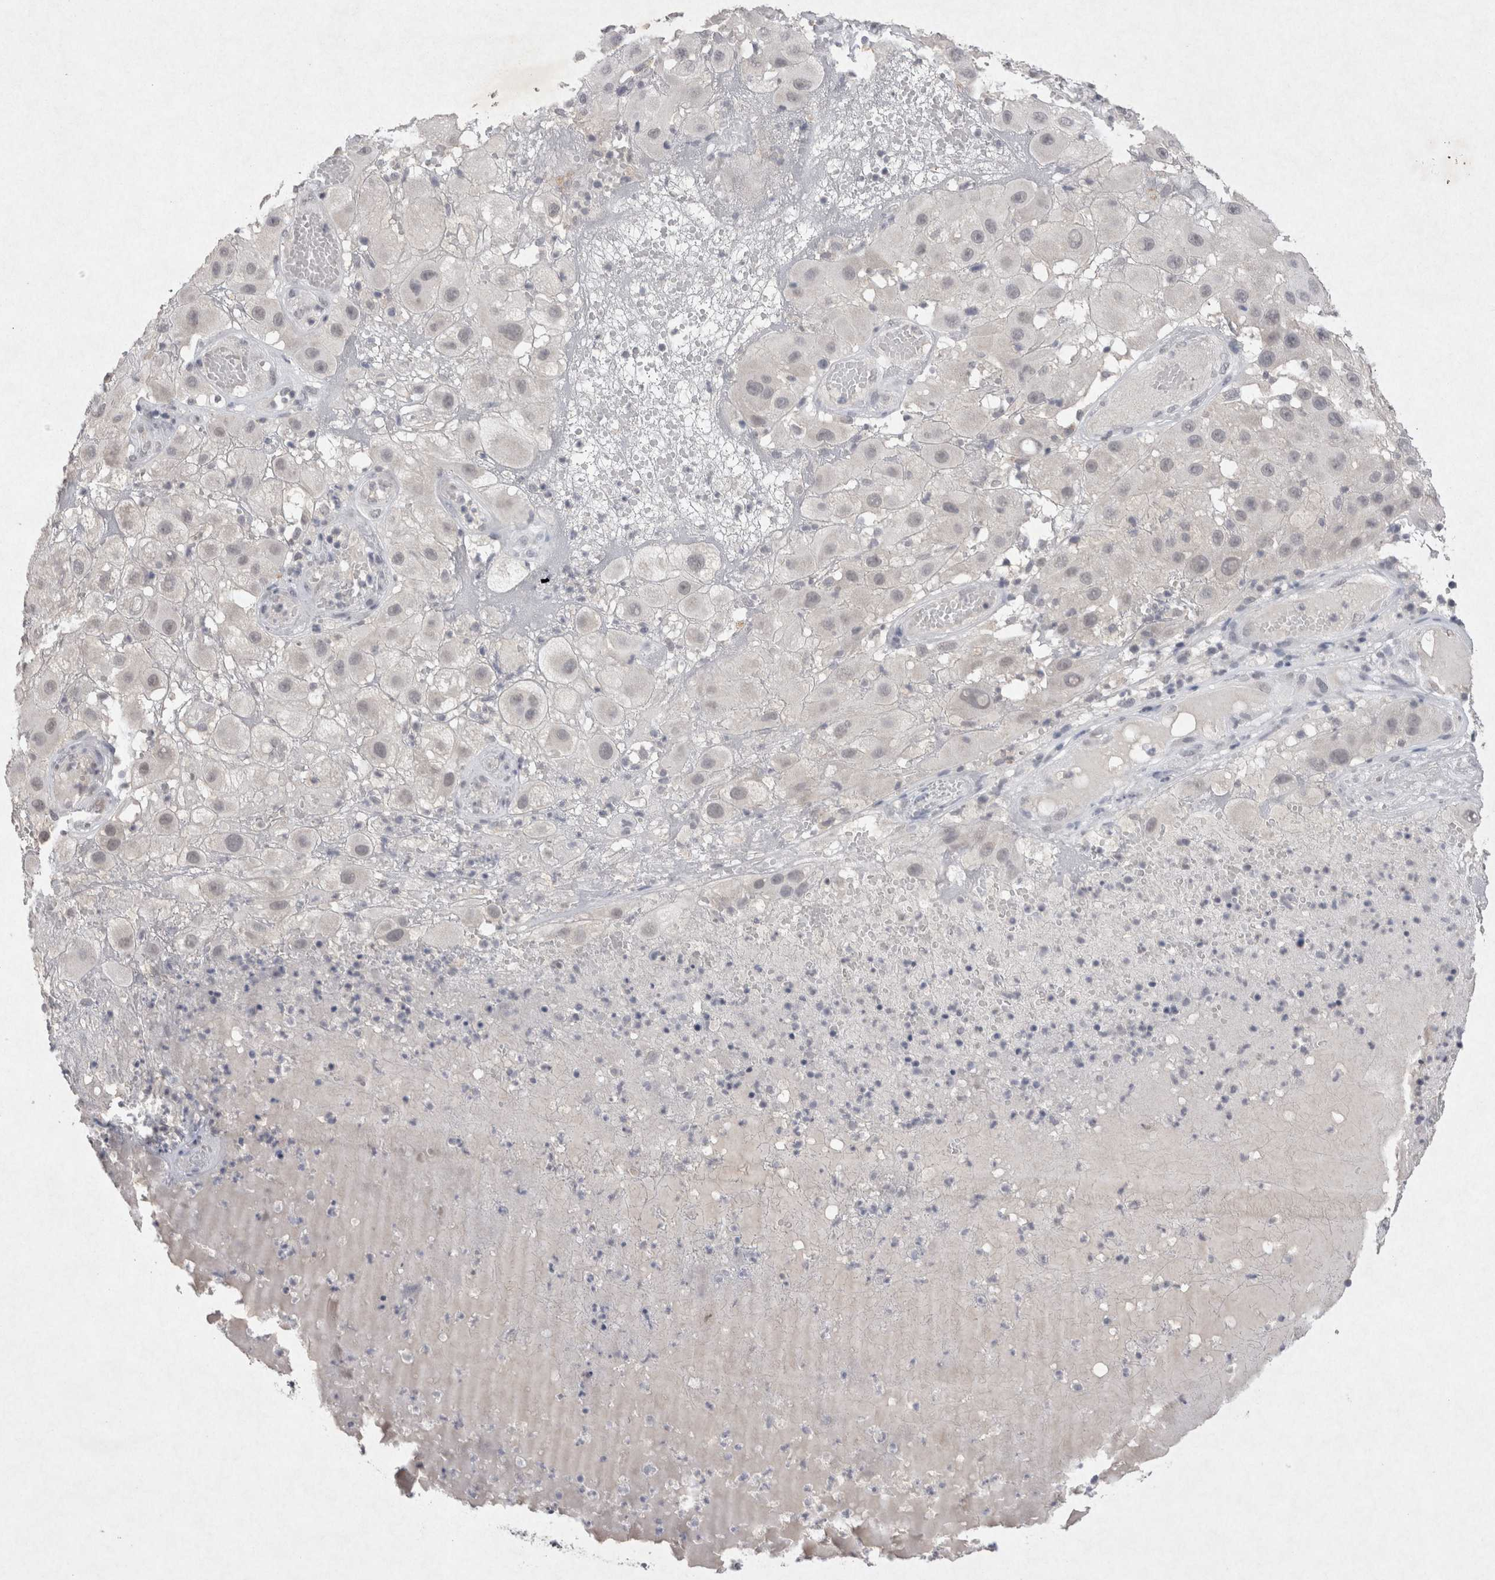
{"staining": {"intensity": "negative", "quantity": "none", "location": "none"}, "tissue": "melanoma", "cell_type": "Tumor cells", "image_type": "cancer", "snomed": [{"axis": "morphology", "description": "Malignant melanoma, NOS"}, {"axis": "topography", "description": "Skin"}], "caption": "DAB immunohistochemical staining of human malignant melanoma demonstrates no significant expression in tumor cells. (Brightfield microscopy of DAB immunohistochemistry (IHC) at high magnification).", "gene": "LYVE1", "patient": {"sex": "female", "age": 81}}